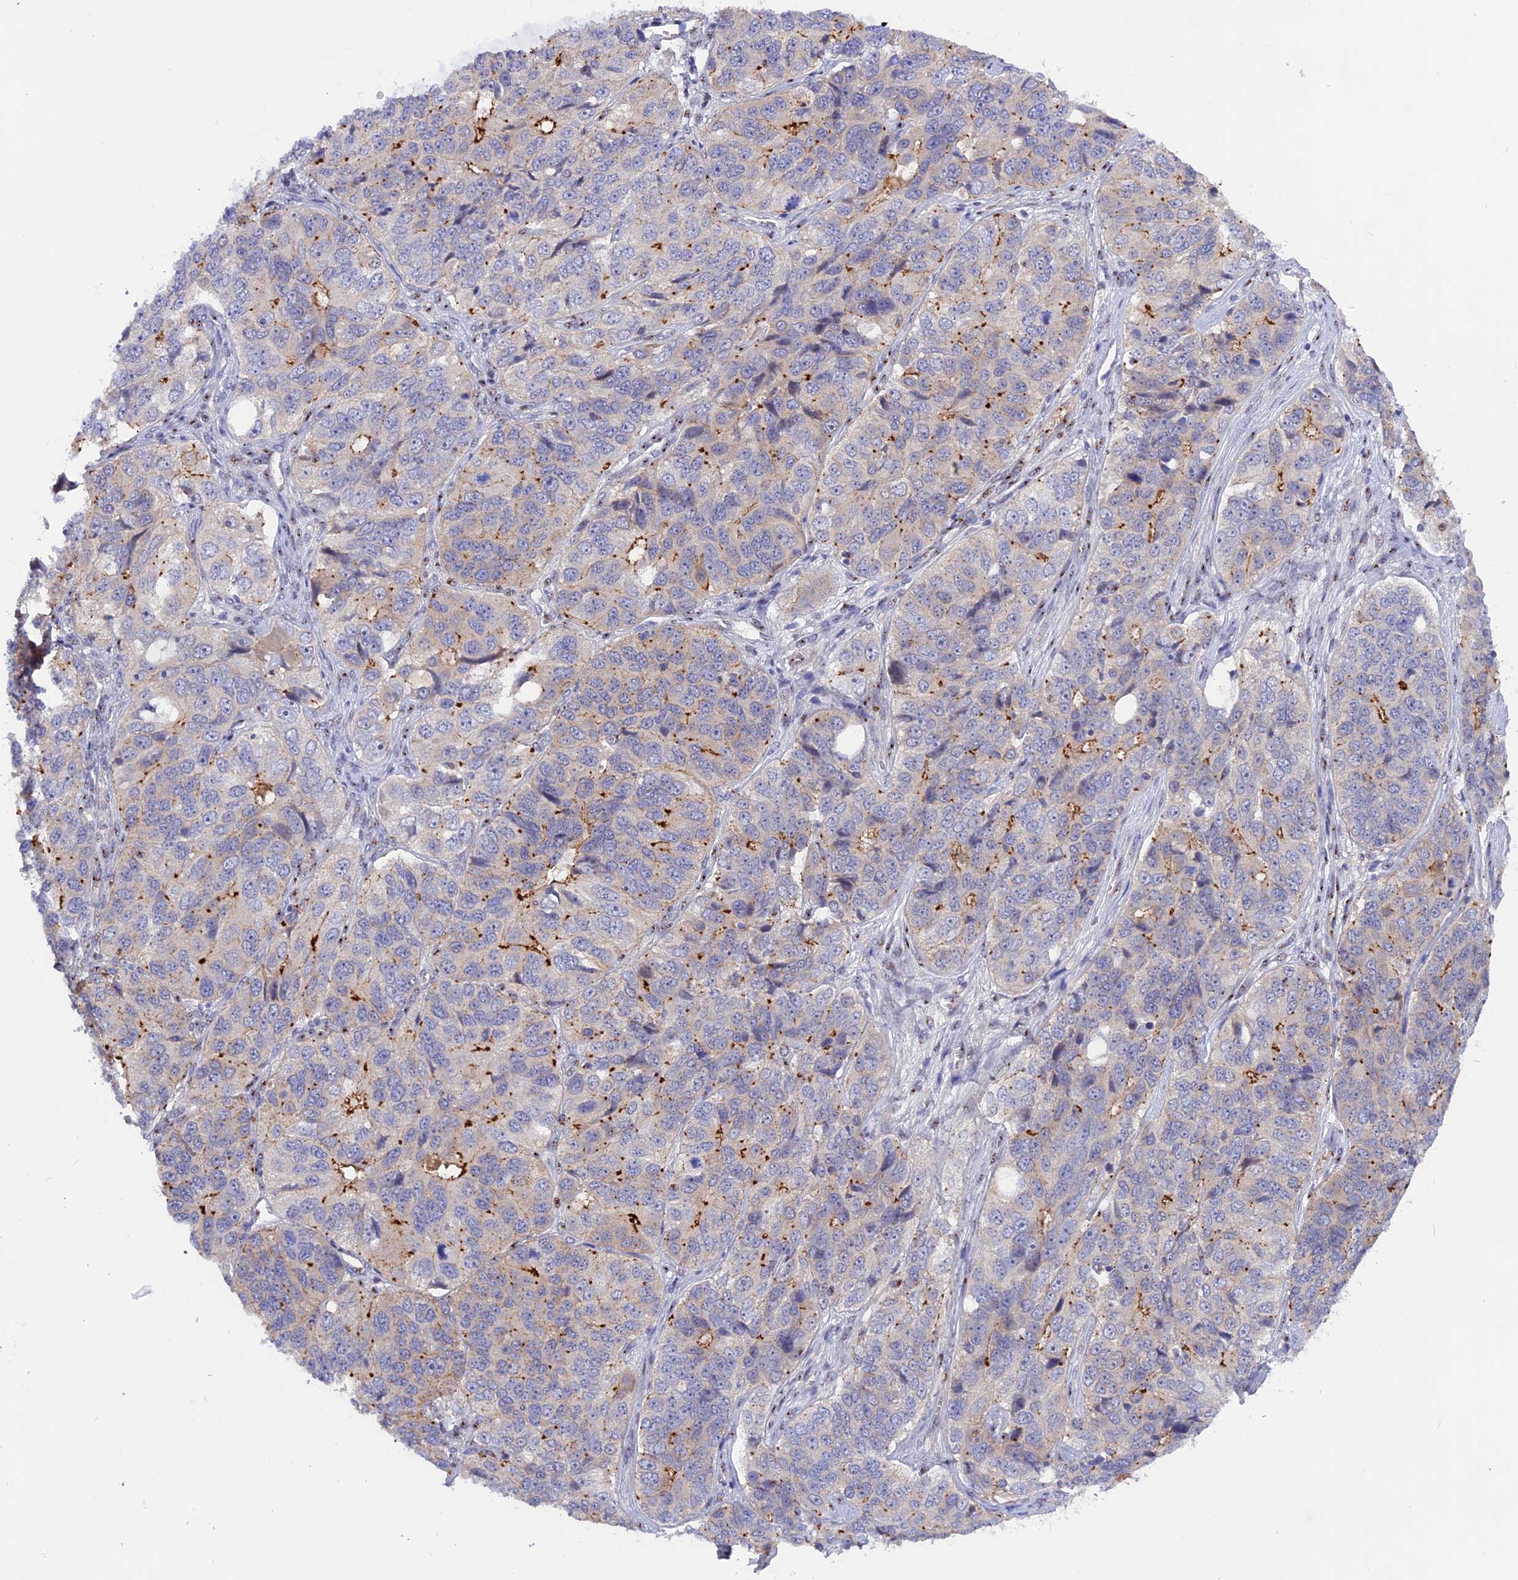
{"staining": {"intensity": "strong", "quantity": "<25%", "location": "cytoplasmic/membranous"}, "tissue": "ovarian cancer", "cell_type": "Tumor cells", "image_type": "cancer", "snomed": [{"axis": "morphology", "description": "Carcinoma, endometroid"}, {"axis": "topography", "description": "Ovary"}], "caption": "Strong cytoplasmic/membranous staining for a protein is seen in approximately <25% of tumor cells of ovarian cancer (endometroid carcinoma) using IHC.", "gene": "GK5", "patient": {"sex": "female", "age": 51}}